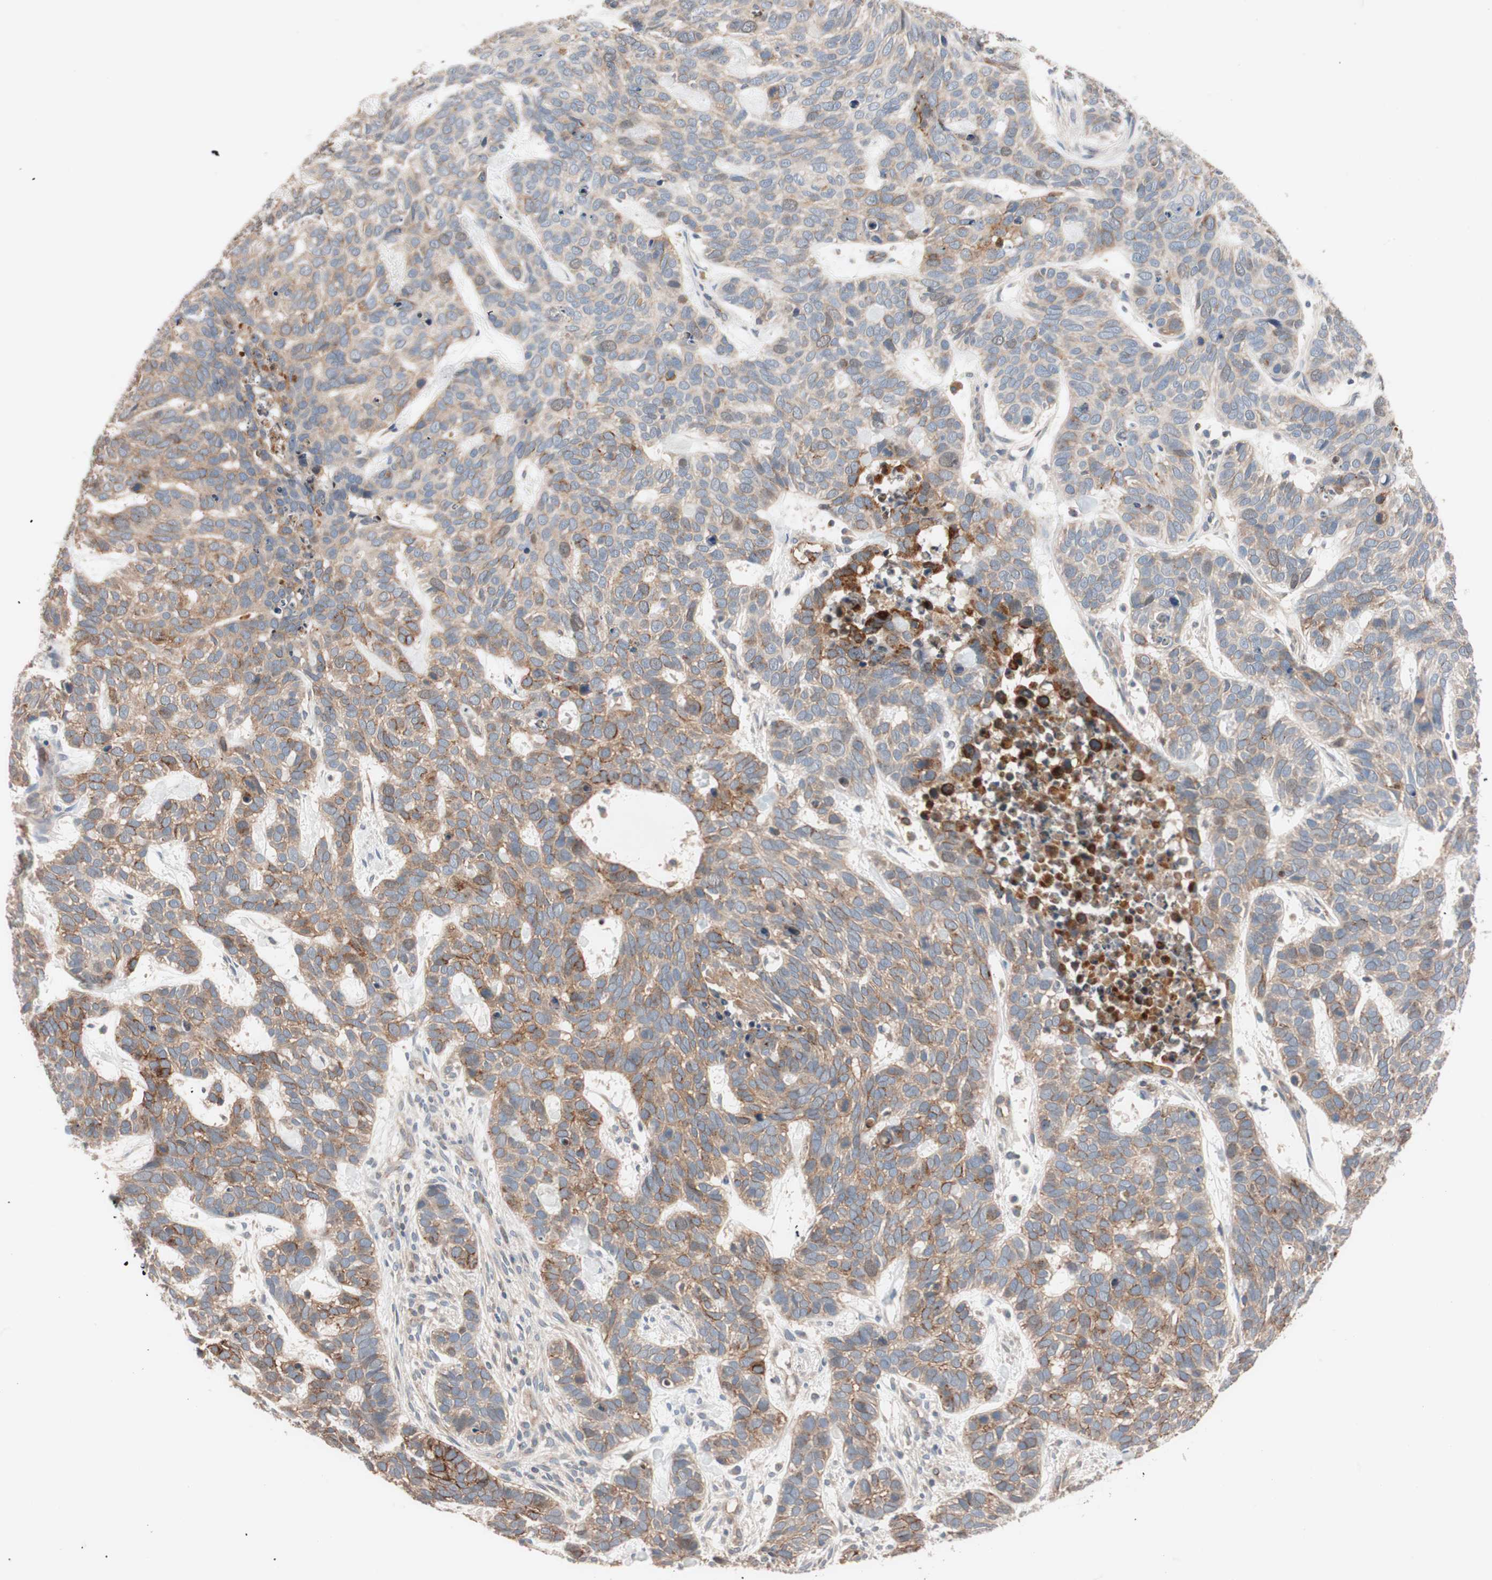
{"staining": {"intensity": "moderate", "quantity": ">75%", "location": "cytoplasmic/membranous"}, "tissue": "skin cancer", "cell_type": "Tumor cells", "image_type": "cancer", "snomed": [{"axis": "morphology", "description": "Basal cell carcinoma"}, {"axis": "topography", "description": "Skin"}], "caption": "Approximately >75% of tumor cells in human skin cancer (basal cell carcinoma) show moderate cytoplasmic/membranous protein positivity as visualized by brown immunohistochemical staining.", "gene": "SDC4", "patient": {"sex": "male", "age": 87}}